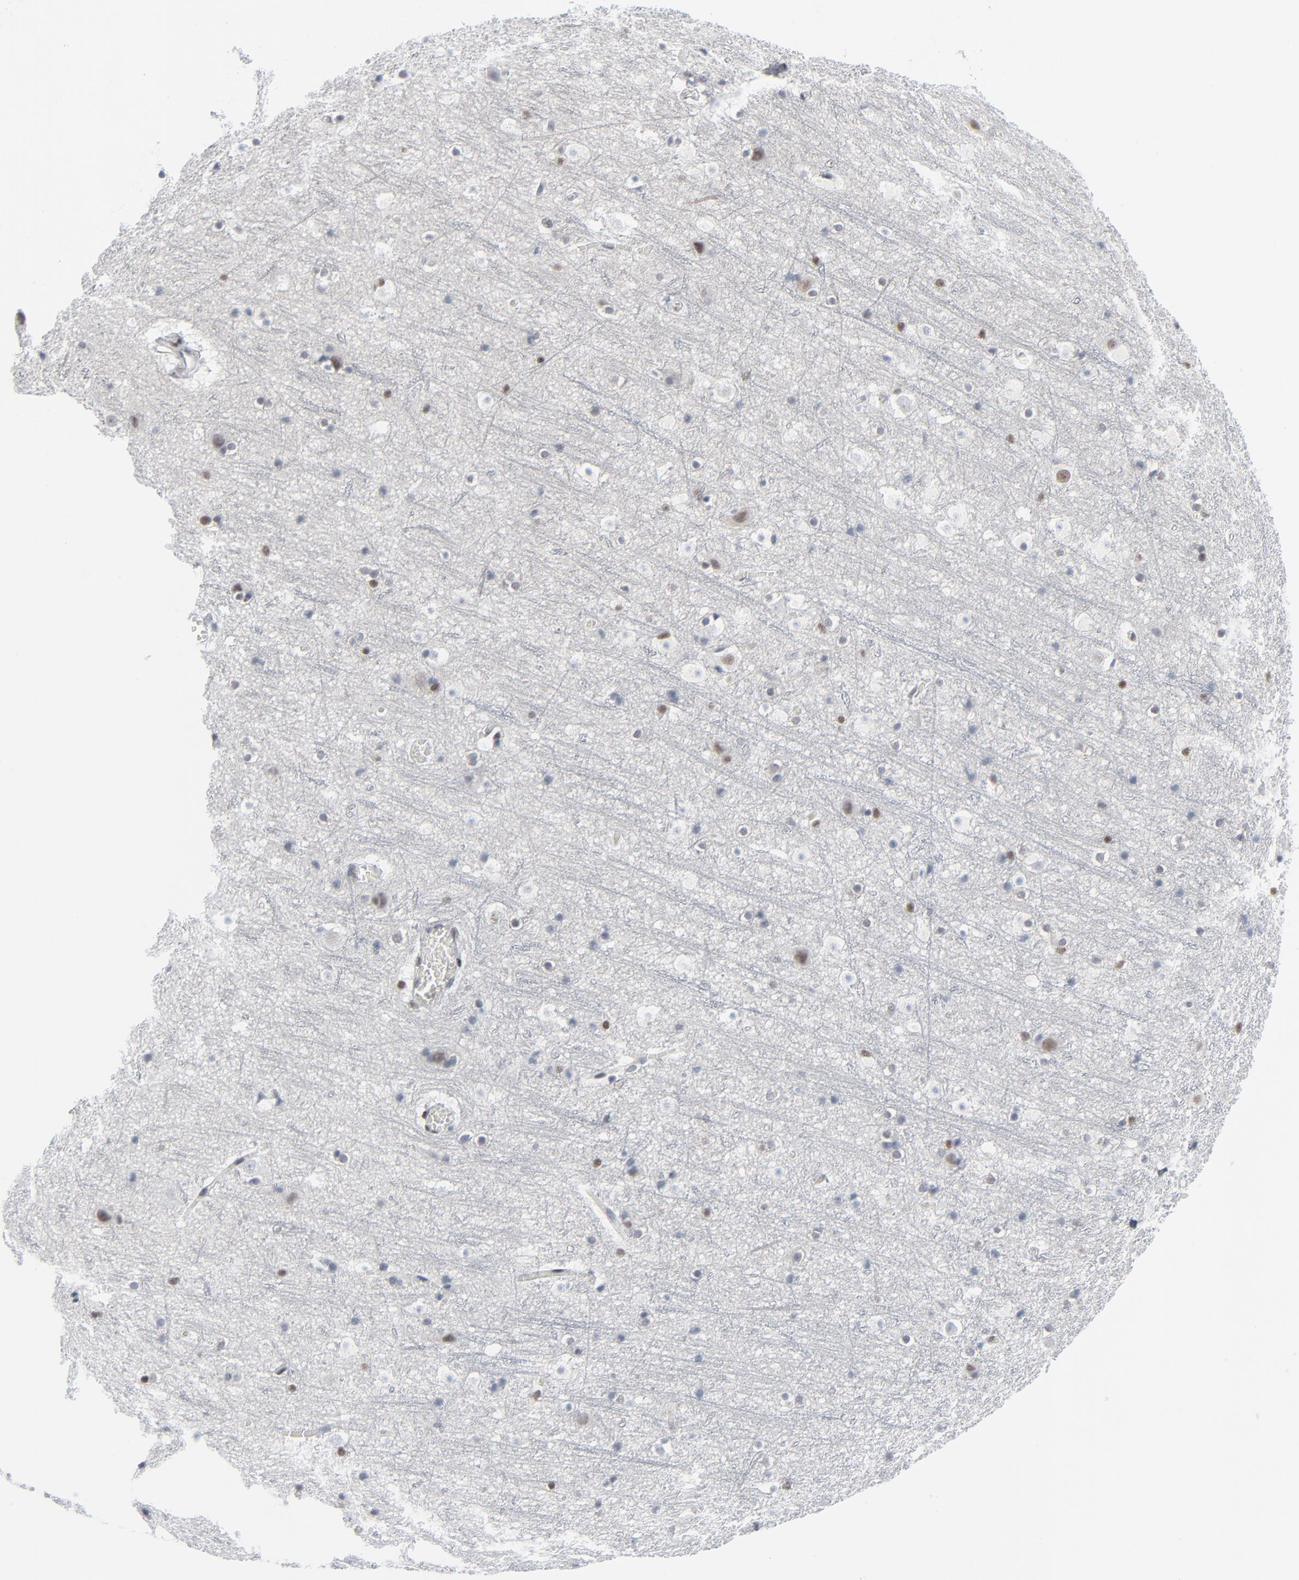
{"staining": {"intensity": "negative", "quantity": "none", "location": "none"}, "tissue": "cerebral cortex", "cell_type": "Endothelial cells", "image_type": "normal", "snomed": [{"axis": "morphology", "description": "Normal tissue, NOS"}, {"axis": "topography", "description": "Cerebral cortex"}], "caption": "Immunohistochemistry (IHC) histopathology image of benign human cerebral cortex stained for a protein (brown), which displays no expression in endothelial cells. The staining is performed using DAB brown chromogen with nuclei counter-stained in using hematoxylin.", "gene": "SIRT1", "patient": {"sex": "male", "age": 45}}